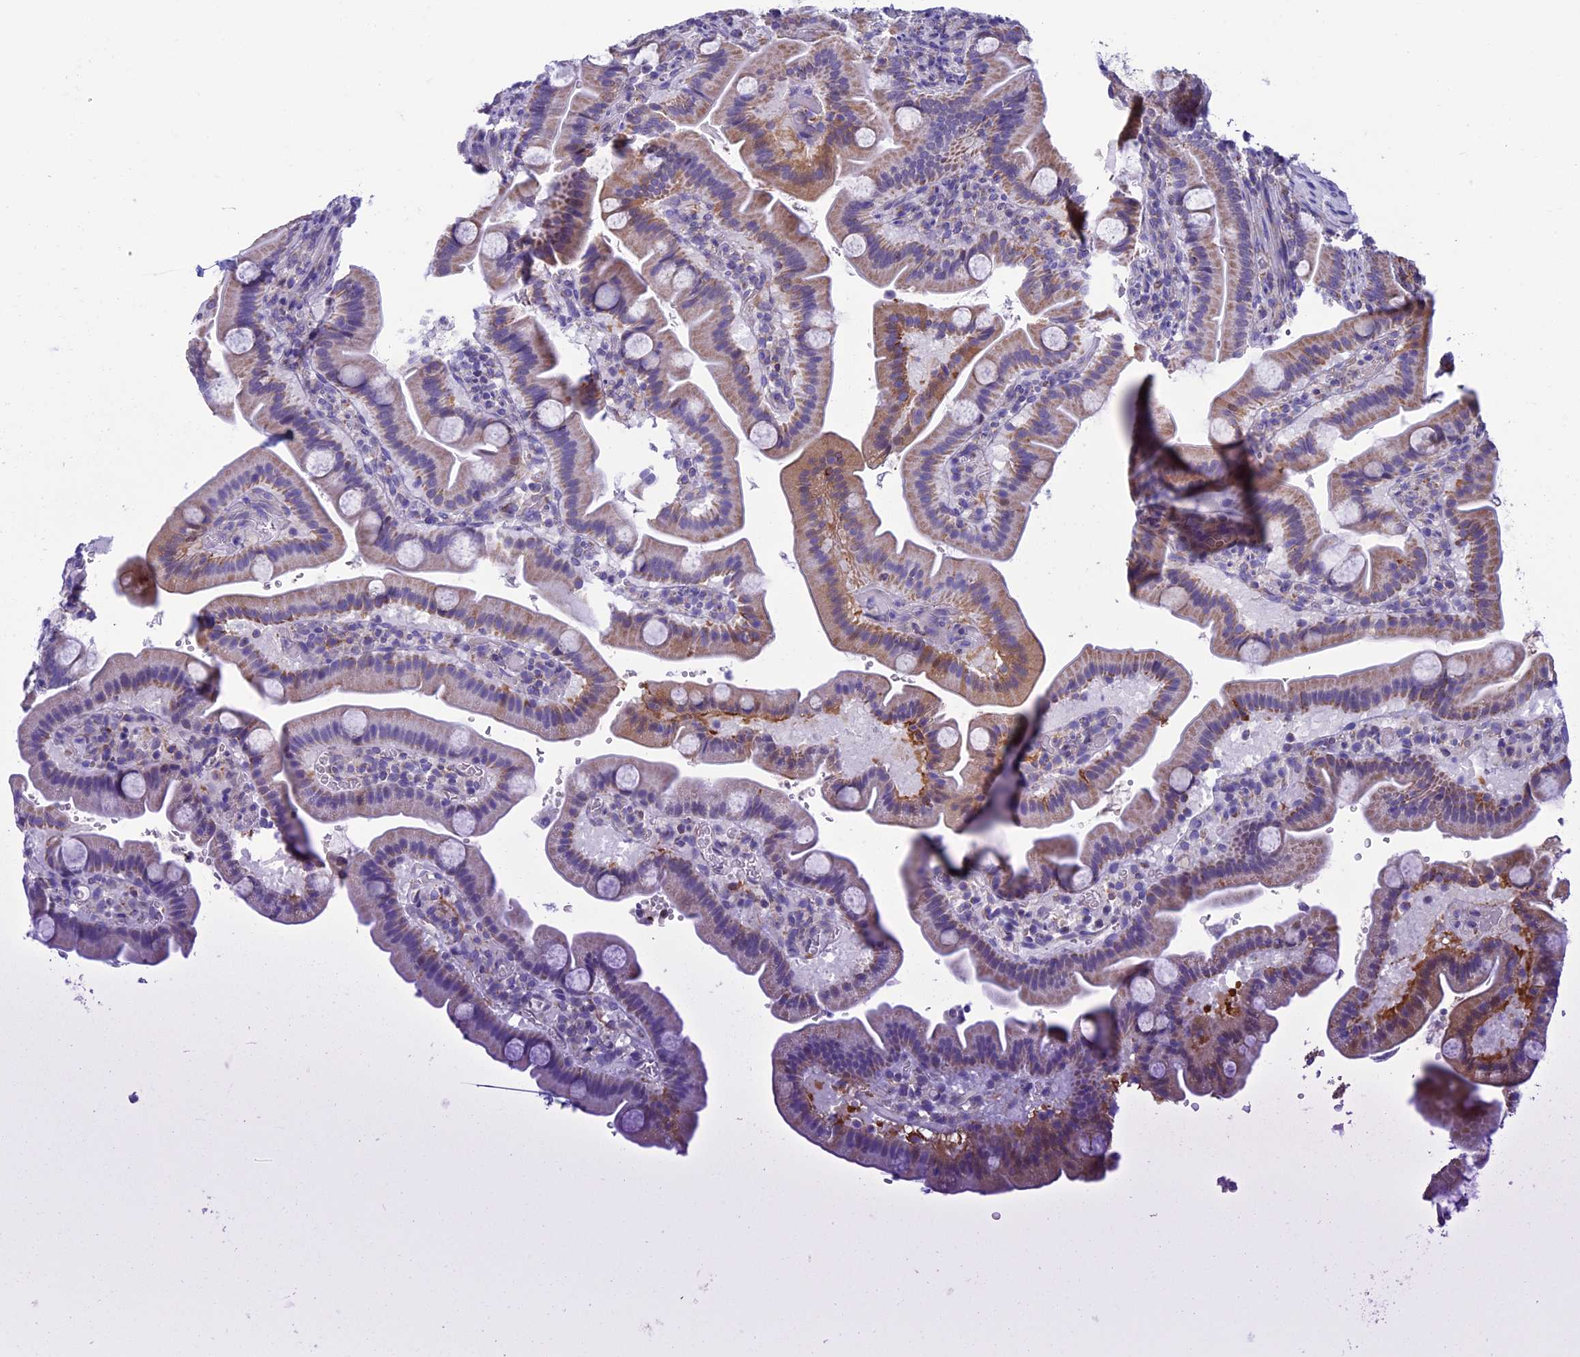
{"staining": {"intensity": "weak", "quantity": ">75%", "location": "cytoplasmic/membranous"}, "tissue": "duodenum", "cell_type": "Glandular cells", "image_type": "normal", "snomed": [{"axis": "morphology", "description": "Normal tissue, NOS"}, {"axis": "topography", "description": "Duodenum"}], "caption": "This is a photomicrograph of IHC staining of unremarkable duodenum, which shows weak staining in the cytoplasmic/membranous of glandular cells.", "gene": "MFSD12", "patient": {"sex": "male", "age": 55}}